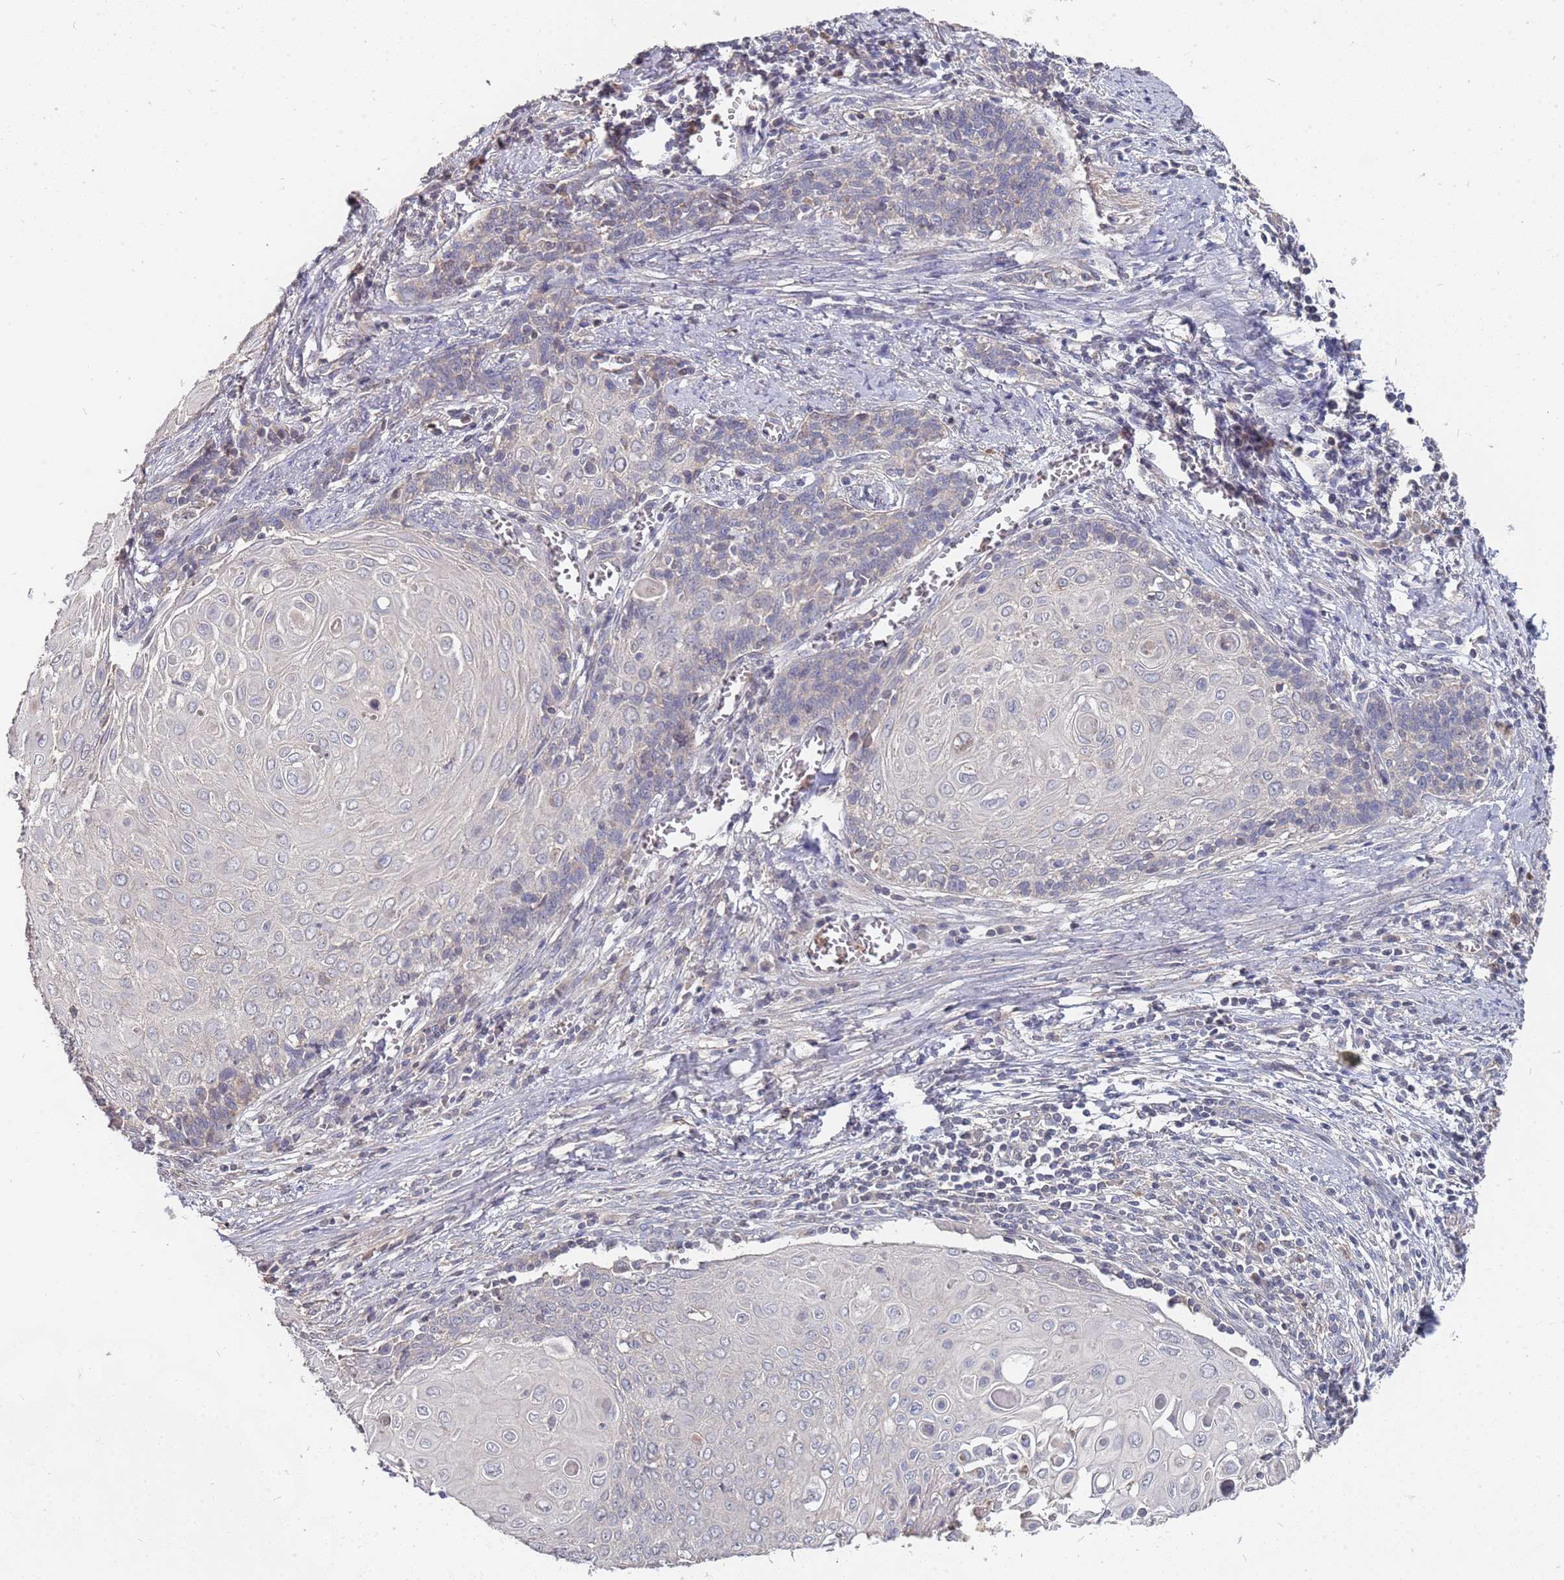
{"staining": {"intensity": "negative", "quantity": "none", "location": "none"}, "tissue": "cervical cancer", "cell_type": "Tumor cells", "image_type": "cancer", "snomed": [{"axis": "morphology", "description": "Squamous cell carcinoma, NOS"}, {"axis": "topography", "description": "Cervix"}], "caption": "Immunohistochemistry of human cervical cancer reveals no expression in tumor cells.", "gene": "TCEANC2", "patient": {"sex": "female", "age": 39}}